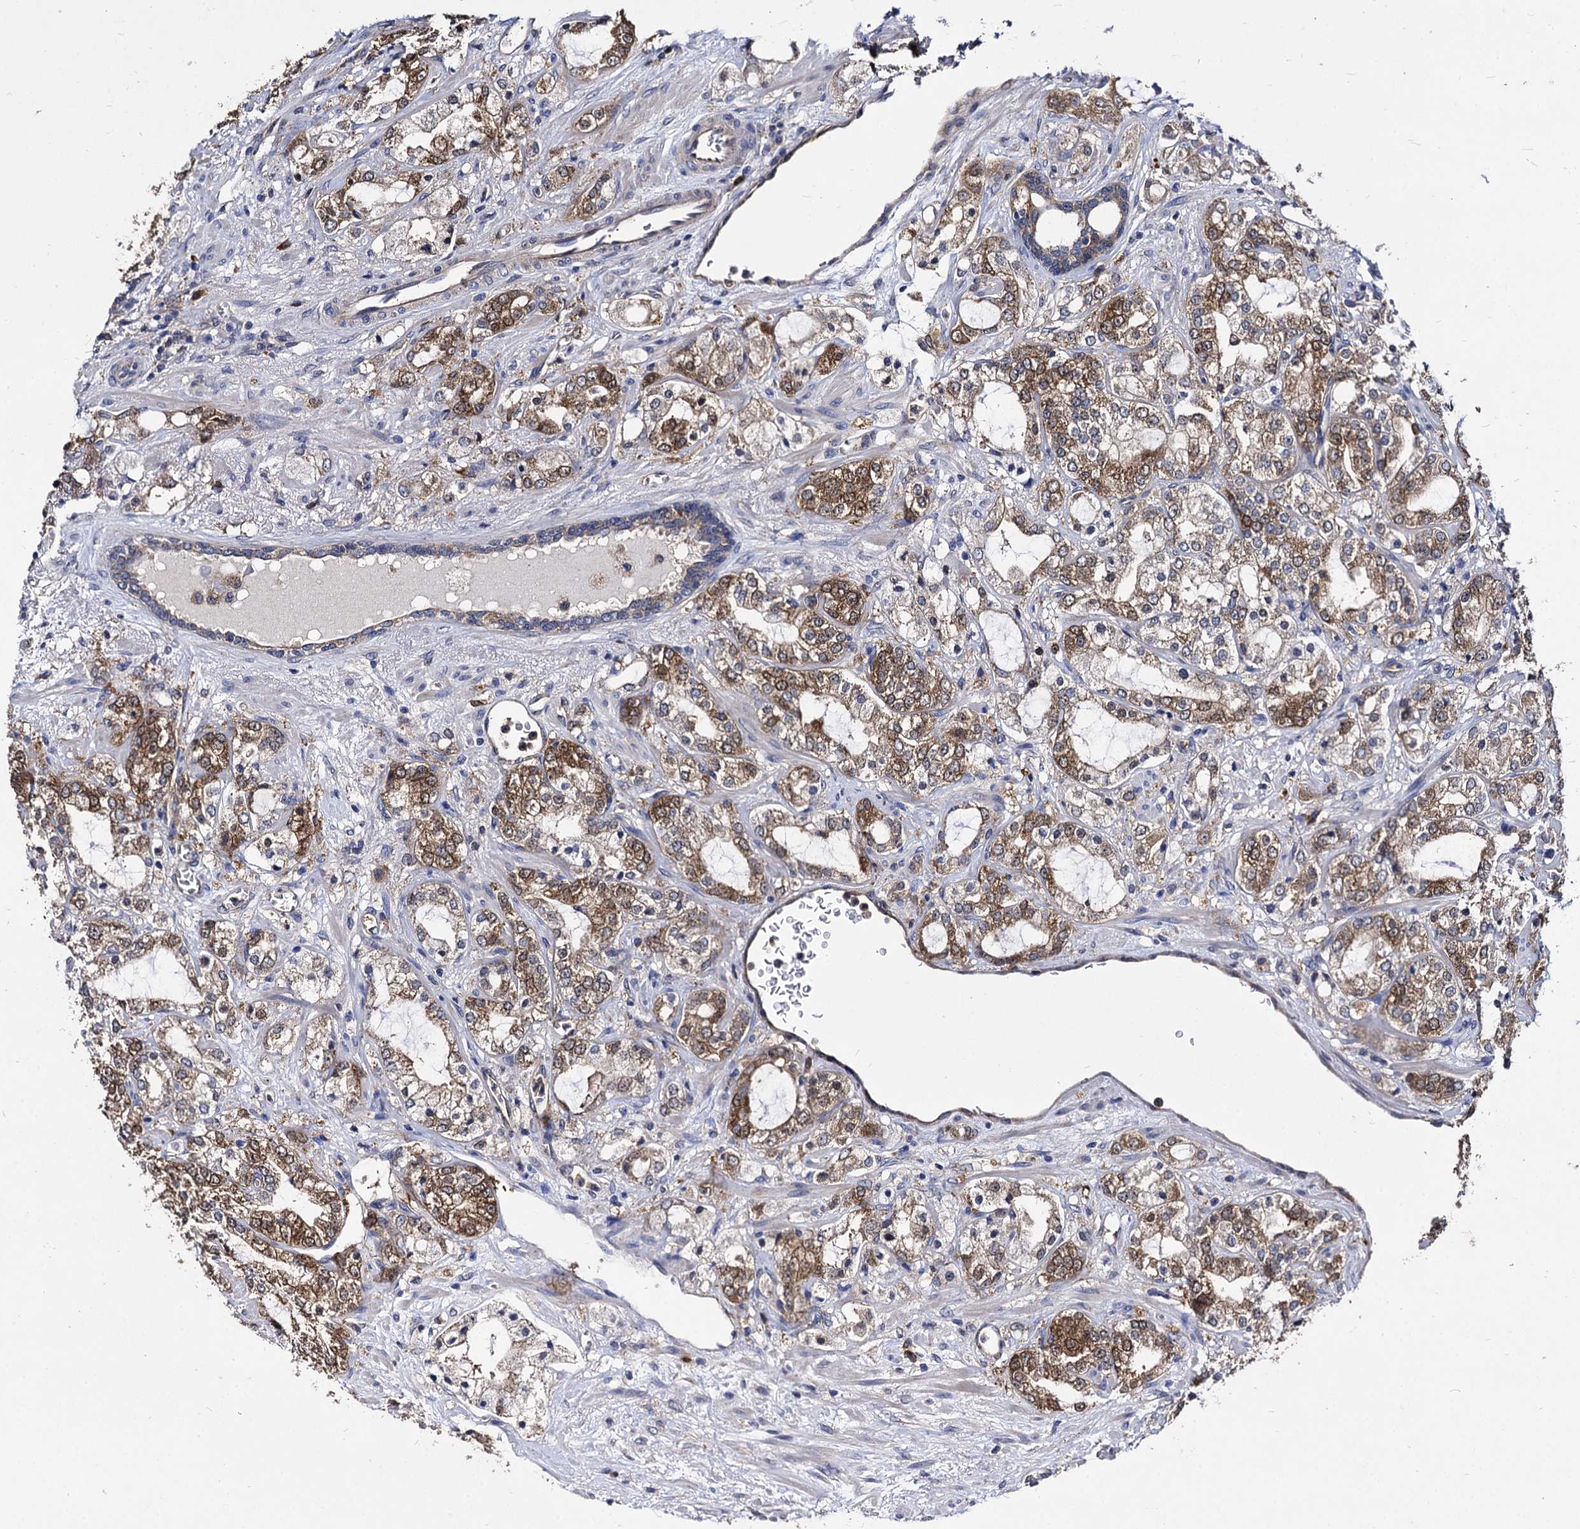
{"staining": {"intensity": "moderate", "quantity": ">75%", "location": "cytoplasmic/membranous"}, "tissue": "prostate cancer", "cell_type": "Tumor cells", "image_type": "cancer", "snomed": [{"axis": "morphology", "description": "Adenocarcinoma, High grade"}, {"axis": "topography", "description": "Prostate"}], "caption": "Protein expression analysis of prostate high-grade adenocarcinoma shows moderate cytoplasmic/membranous staining in about >75% of tumor cells.", "gene": "NME1", "patient": {"sex": "male", "age": 64}}